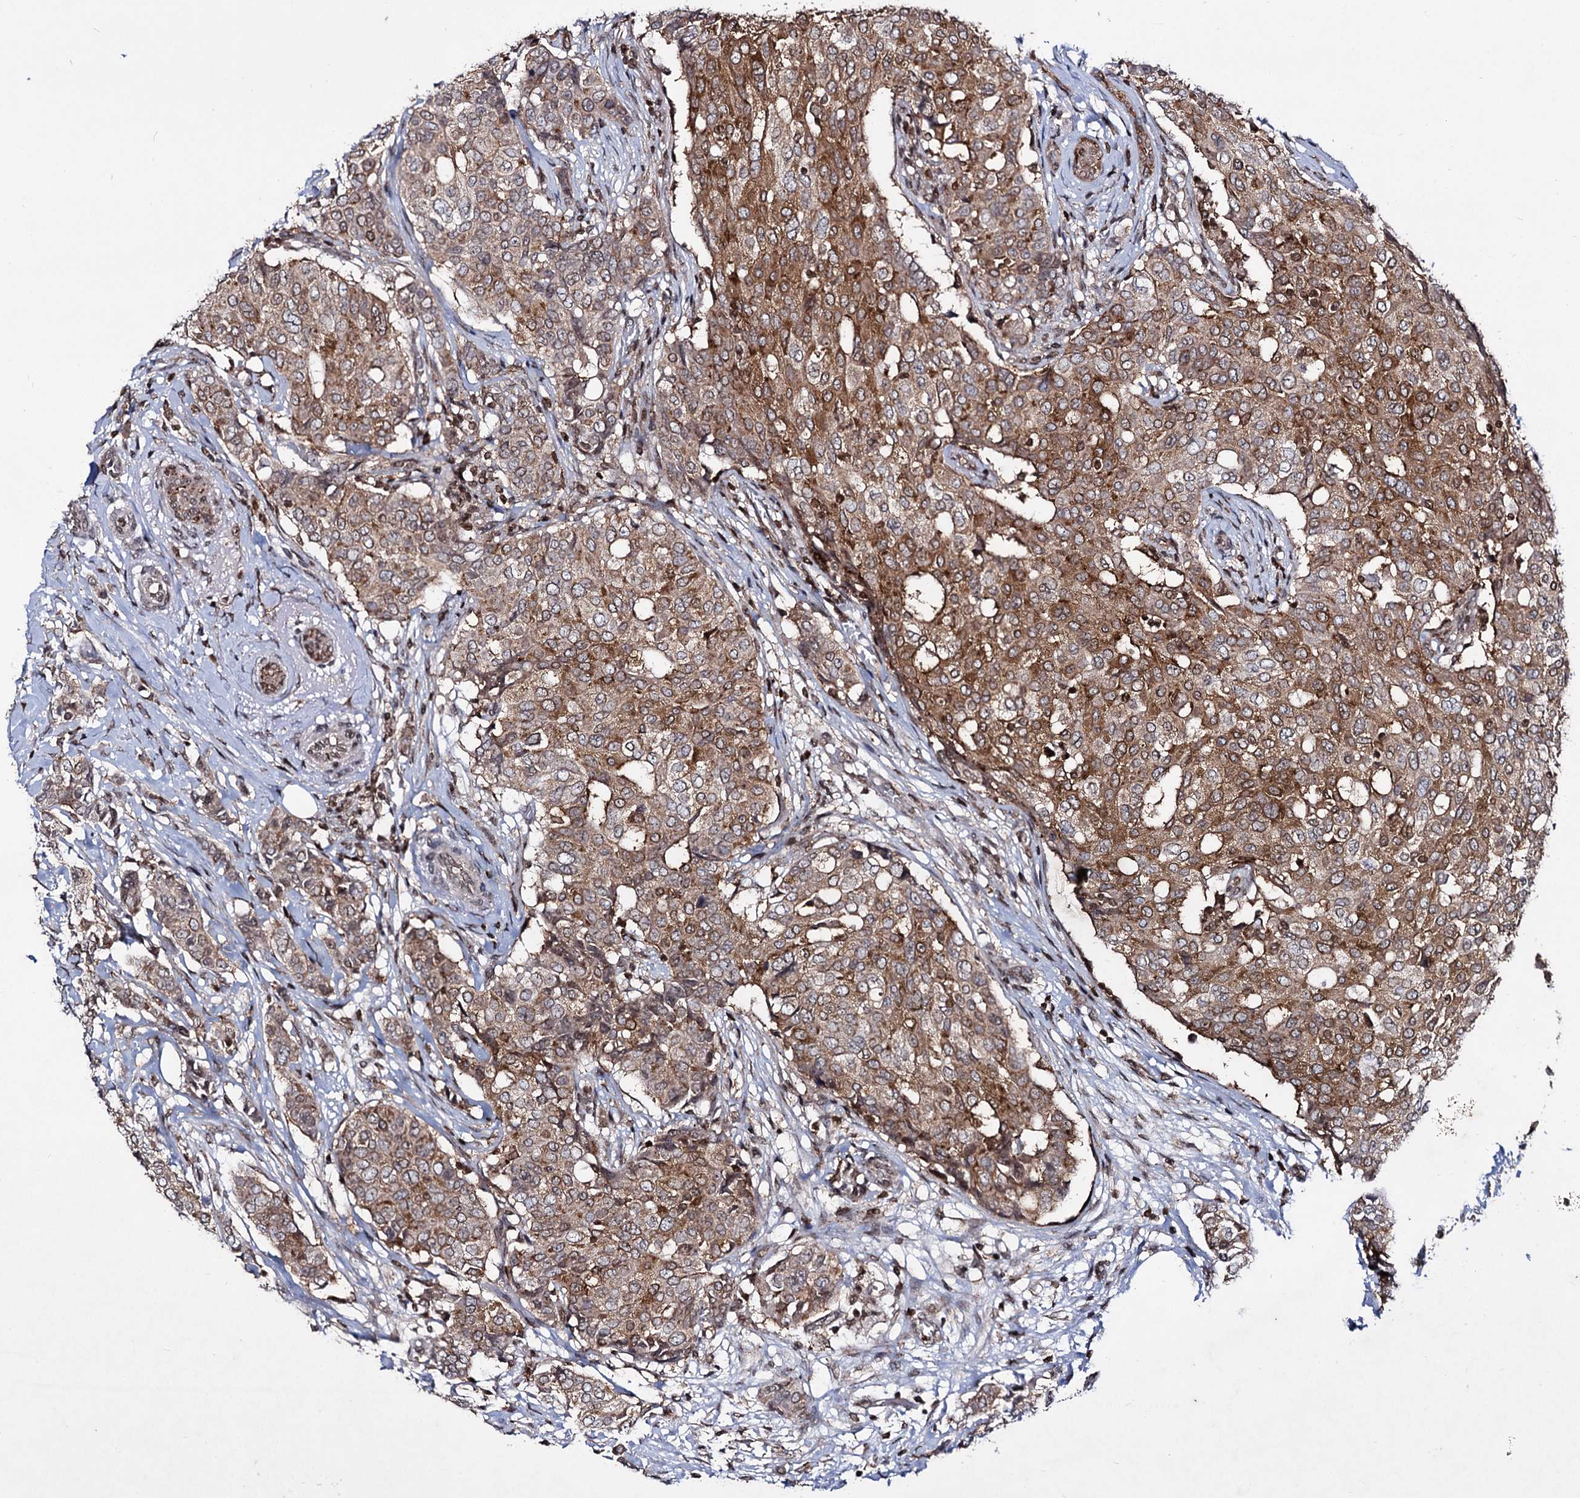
{"staining": {"intensity": "moderate", "quantity": ">75%", "location": "cytoplasmic/membranous"}, "tissue": "breast cancer", "cell_type": "Tumor cells", "image_type": "cancer", "snomed": [{"axis": "morphology", "description": "Lobular carcinoma"}, {"axis": "topography", "description": "Breast"}], "caption": "IHC of lobular carcinoma (breast) shows medium levels of moderate cytoplasmic/membranous positivity in about >75% of tumor cells. (Brightfield microscopy of DAB IHC at high magnification).", "gene": "SMCHD1", "patient": {"sex": "female", "age": 51}}